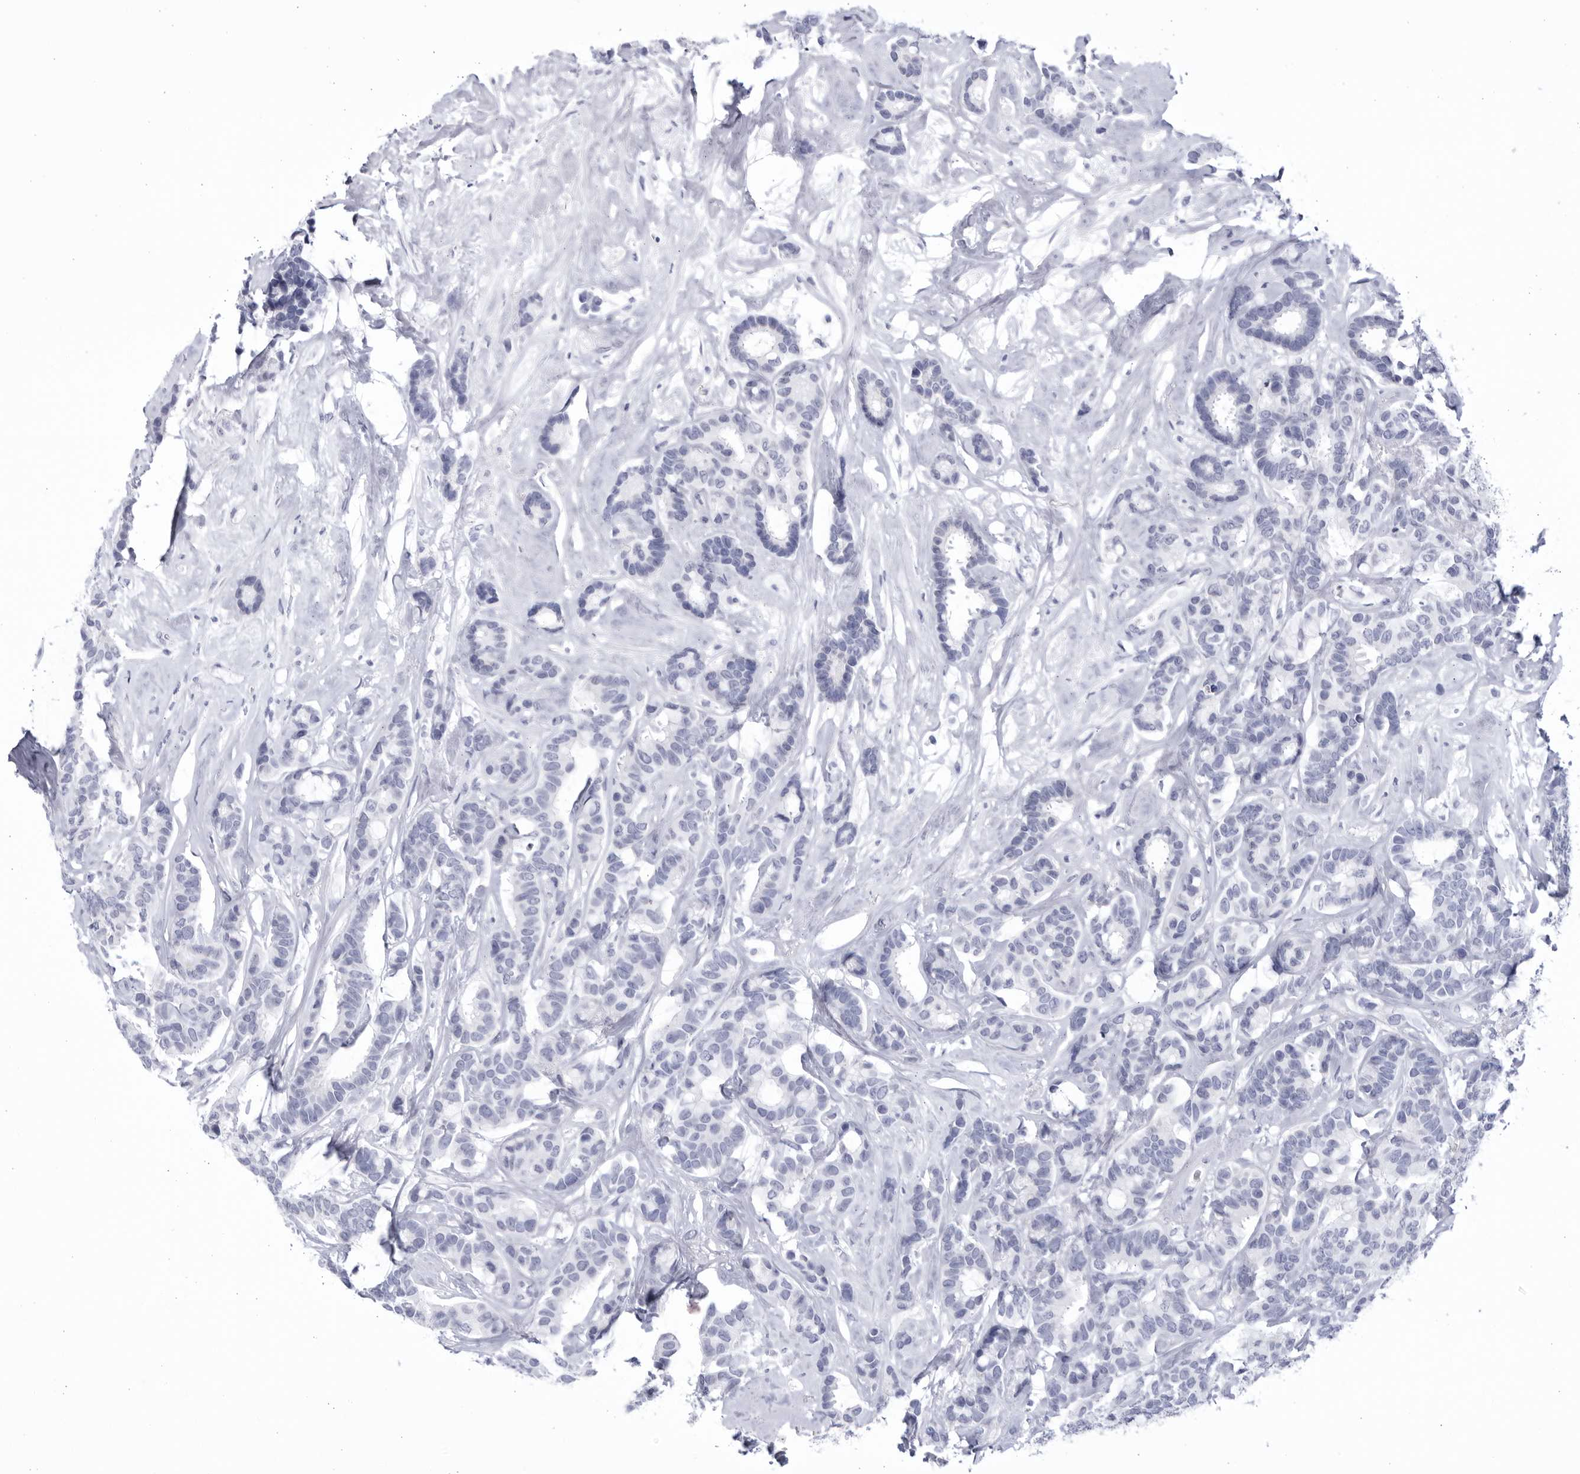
{"staining": {"intensity": "negative", "quantity": "none", "location": "none"}, "tissue": "breast cancer", "cell_type": "Tumor cells", "image_type": "cancer", "snomed": [{"axis": "morphology", "description": "Duct carcinoma"}, {"axis": "topography", "description": "Breast"}], "caption": "The photomicrograph reveals no significant positivity in tumor cells of breast intraductal carcinoma.", "gene": "CCDC181", "patient": {"sex": "female", "age": 87}}